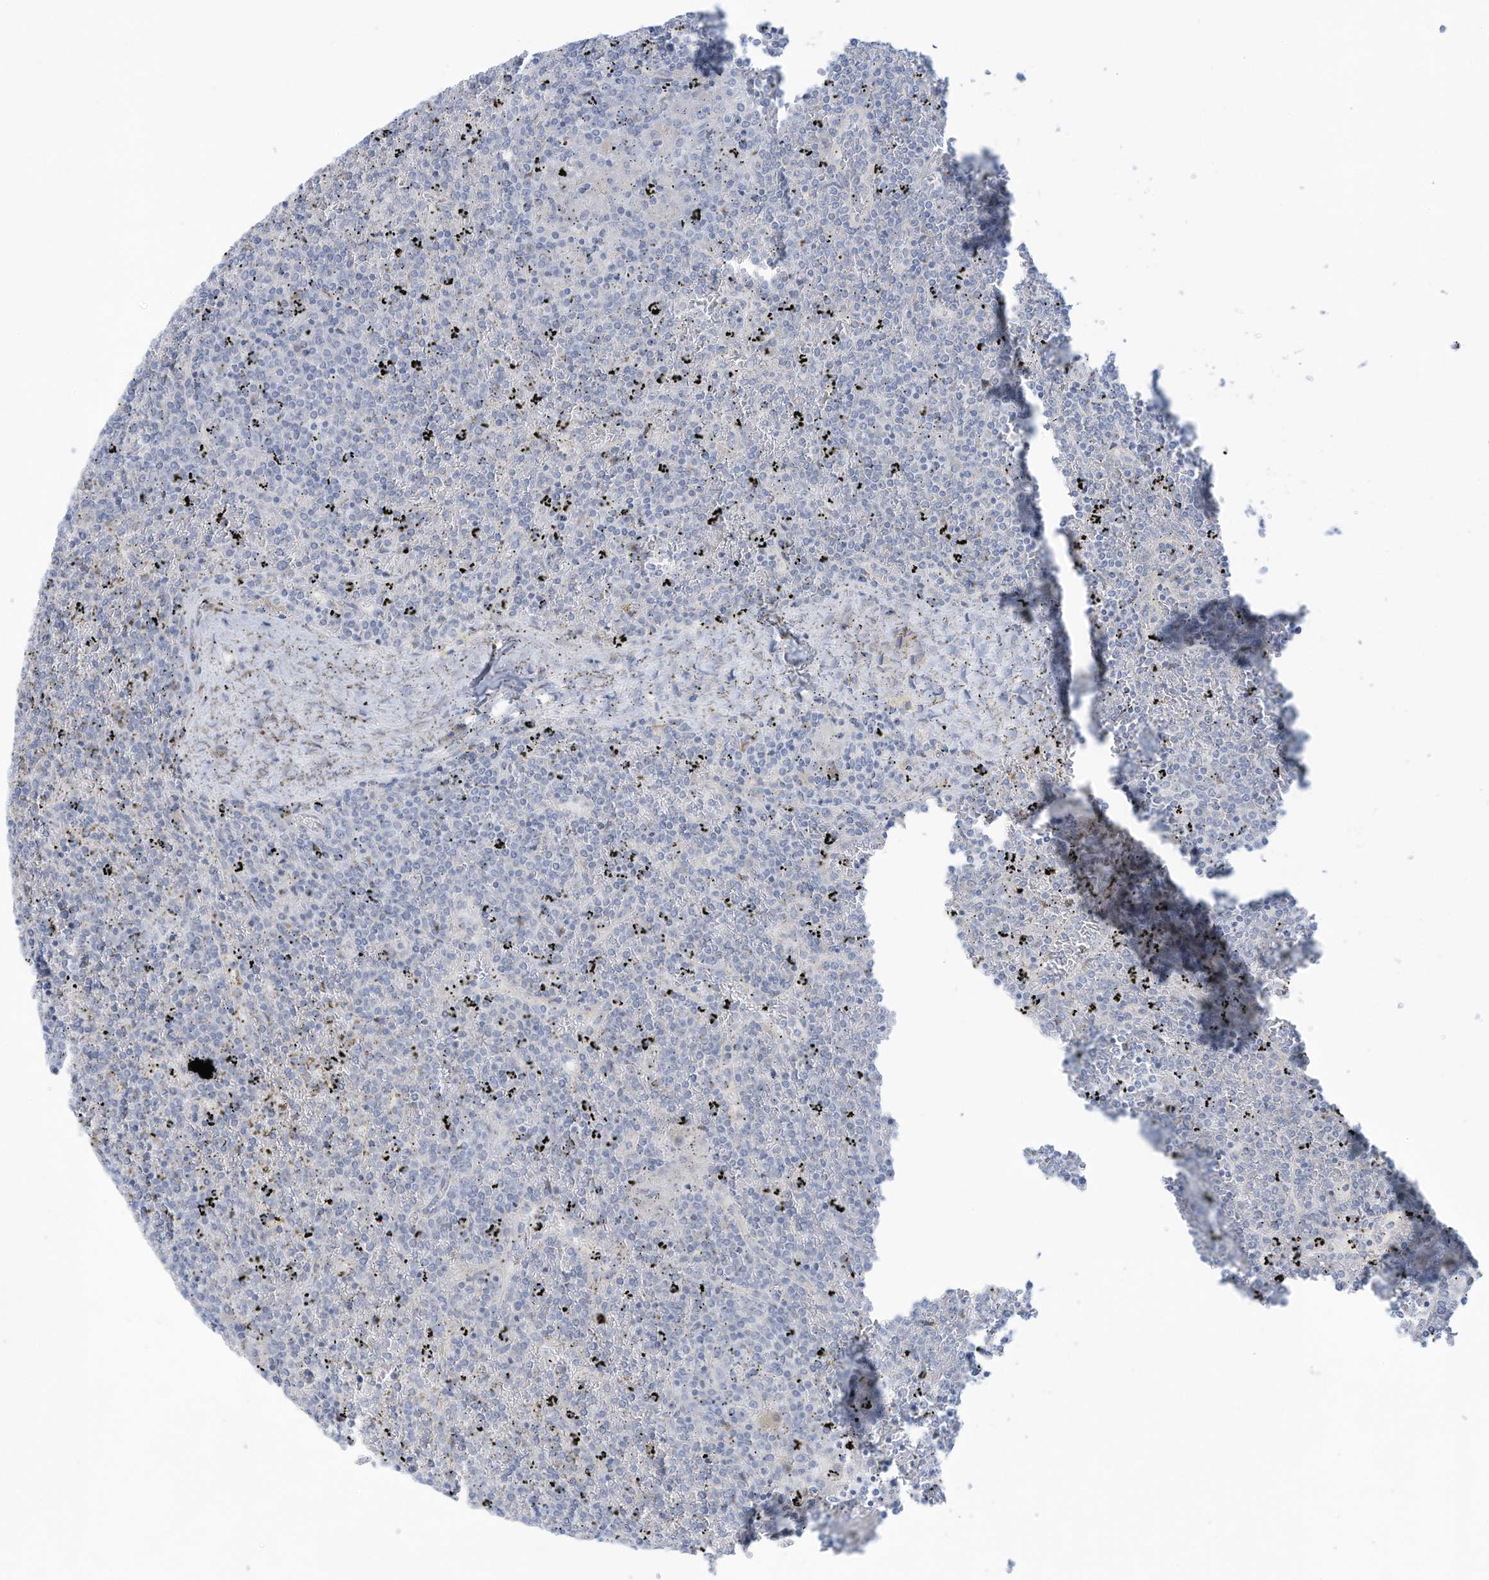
{"staining": {"intensity": "negative", "quantity": "none", "location": "none"}, "tissue": "lymphoma", "cell_type": "Tumor cells", "image_type": "cancer", "snomed": [{"axis": "morphology", "description": "Malignant lymphoma, non-Hodgkin's type, Low grade"}, {"axis": "topography", "description": "Spleen"}], "caption": "The immunohistochemistry (IHC) photomicrograph has no significant expression in tumor cells of malignant lymphoma, non-Hodgkin's type (low-grade) tissue.", "gene": "TRMT2B", "patient": {"sex": "female", "age": 19}}